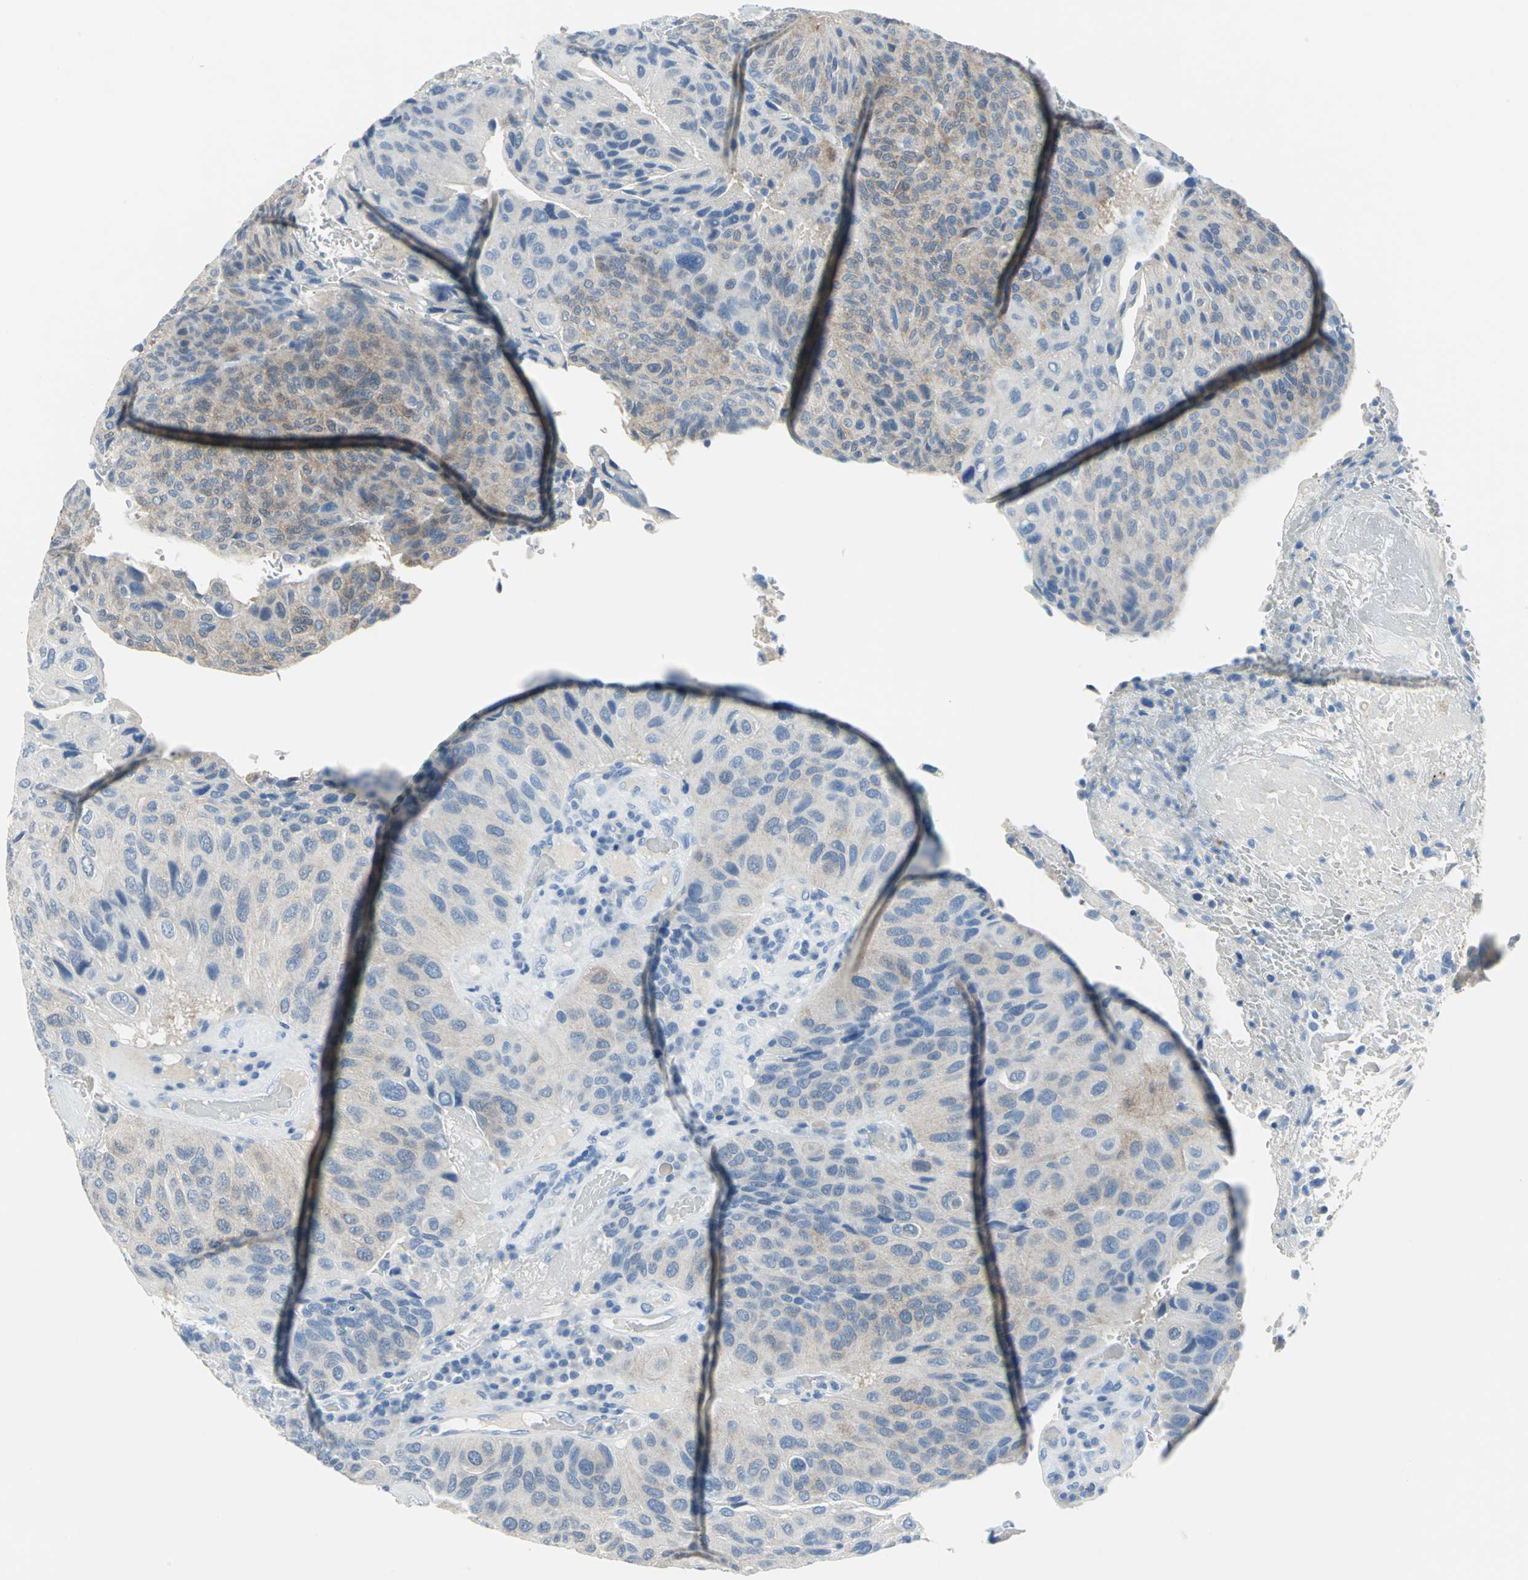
{"staining": {"intensity": "weak", "quantity": "25%-75%", "location": "cytoplasmic/membranous"}, "tissue": "urothelial cancer", "cell_type": "Tumor cells", "image_type": "cancer", "snomed": [{"axis": "morphology", "description": "Urothelial carcinoma, High grade"}, {"axis": "topography", "description": "Urinary bladder"}], "caption": "Protein staining shows weak cytoplasmic/membranous expression in about 25%-75% of tumor cells in high-grade urothelial carcinoma.", "gene": "SFN", "patient": {"sex": "male", "age": 66}}